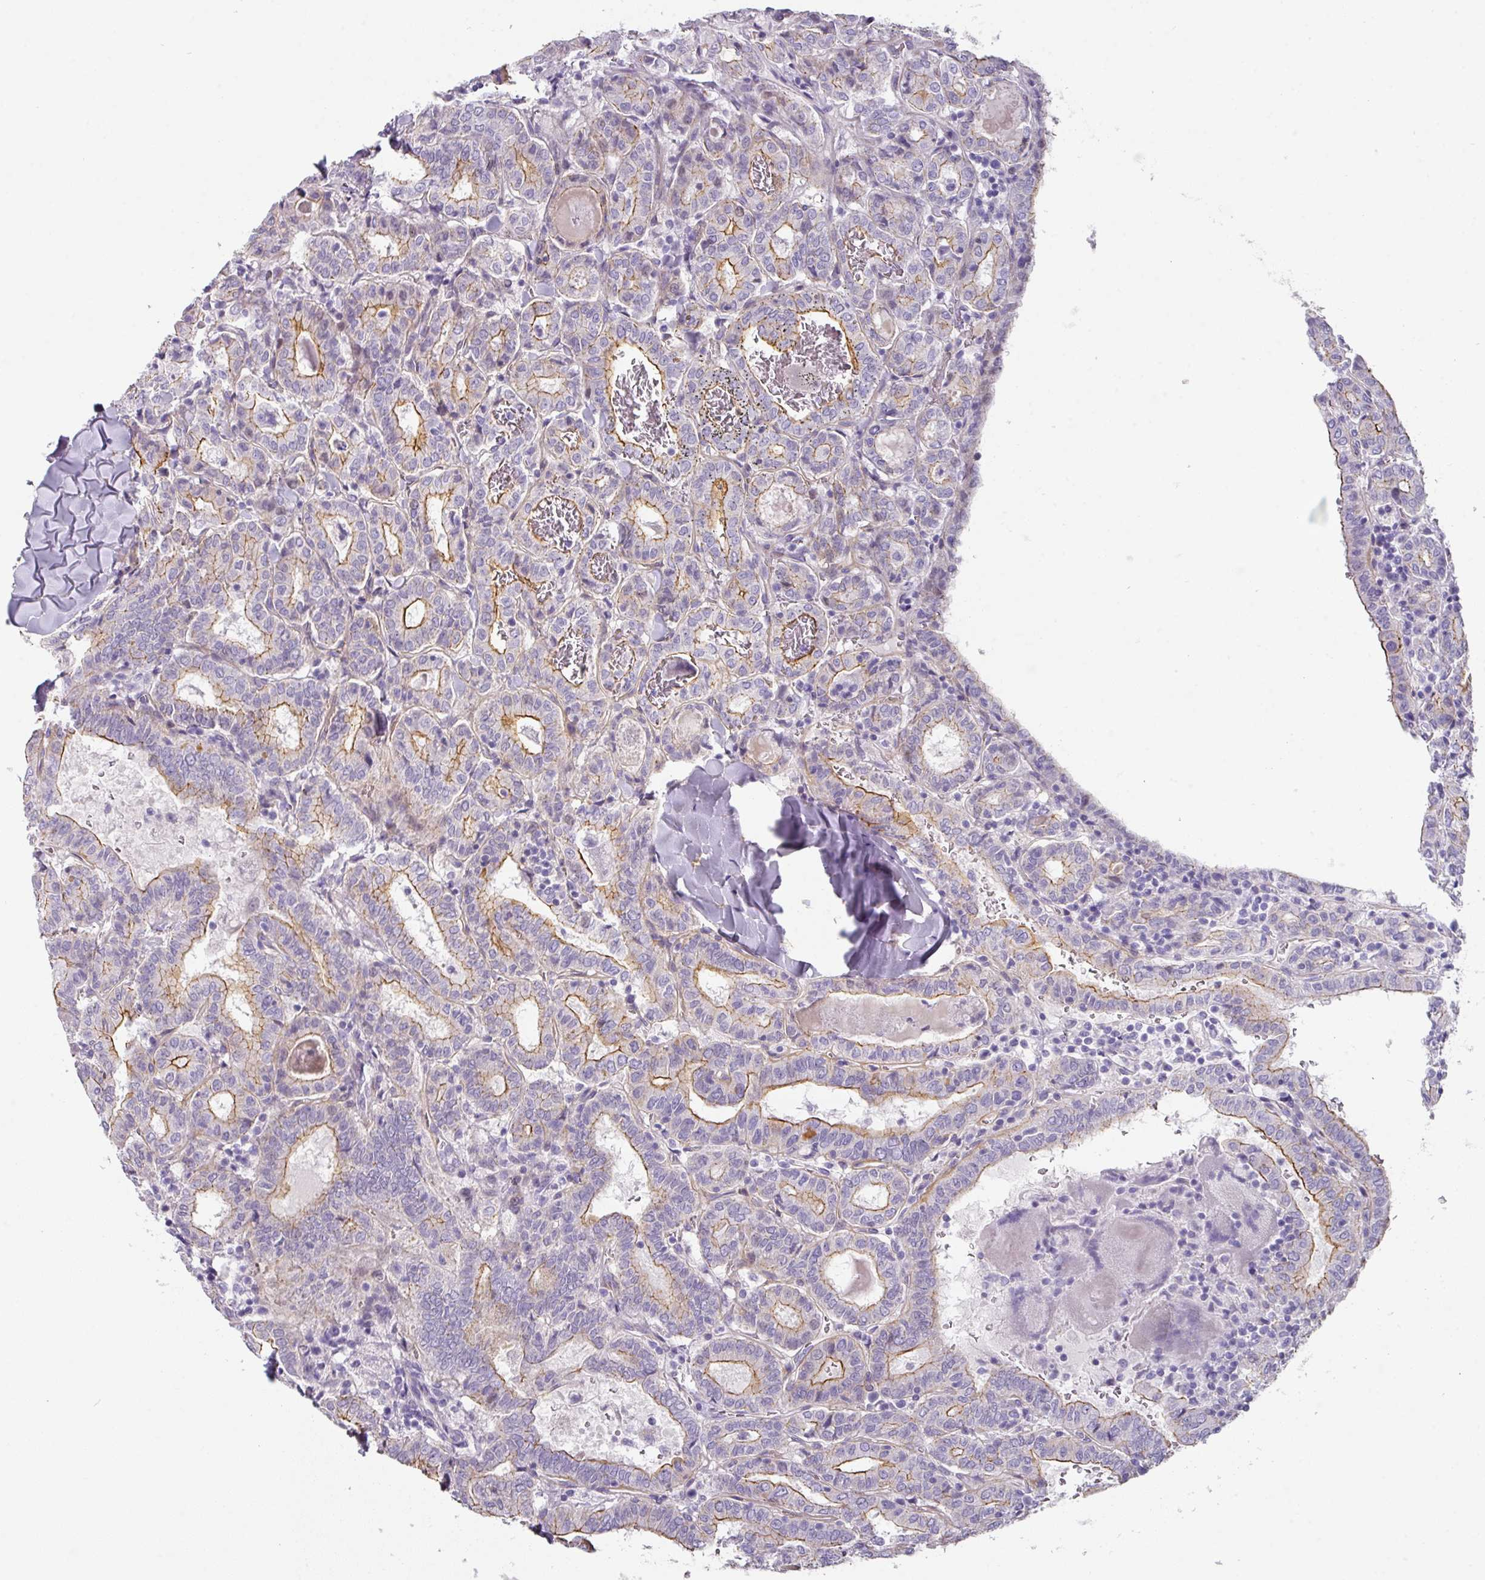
{"staining": {"intensity": "moderate", "quantity": "25%-75%", "location": "cytoplasmic/membranous"}, "tissue": "thyroid cancer", "cell_type": "Tumor cells", "image_type": "cancer", "snomed": [{"axis": "morphology", "description": "Papillary adenocarcinoma, NOS"}, {"axis": "topography", "description": "Thyroid gland"}], "caption": "The micrograph reveals staining of thyroid papillary adenocarcinoma, revealing moderate cytoplasmic/membranous protein expression (brown color) within tumor cells.", "gene": "ANKRD29", "patient": {"sex": "female", "age": 72}}